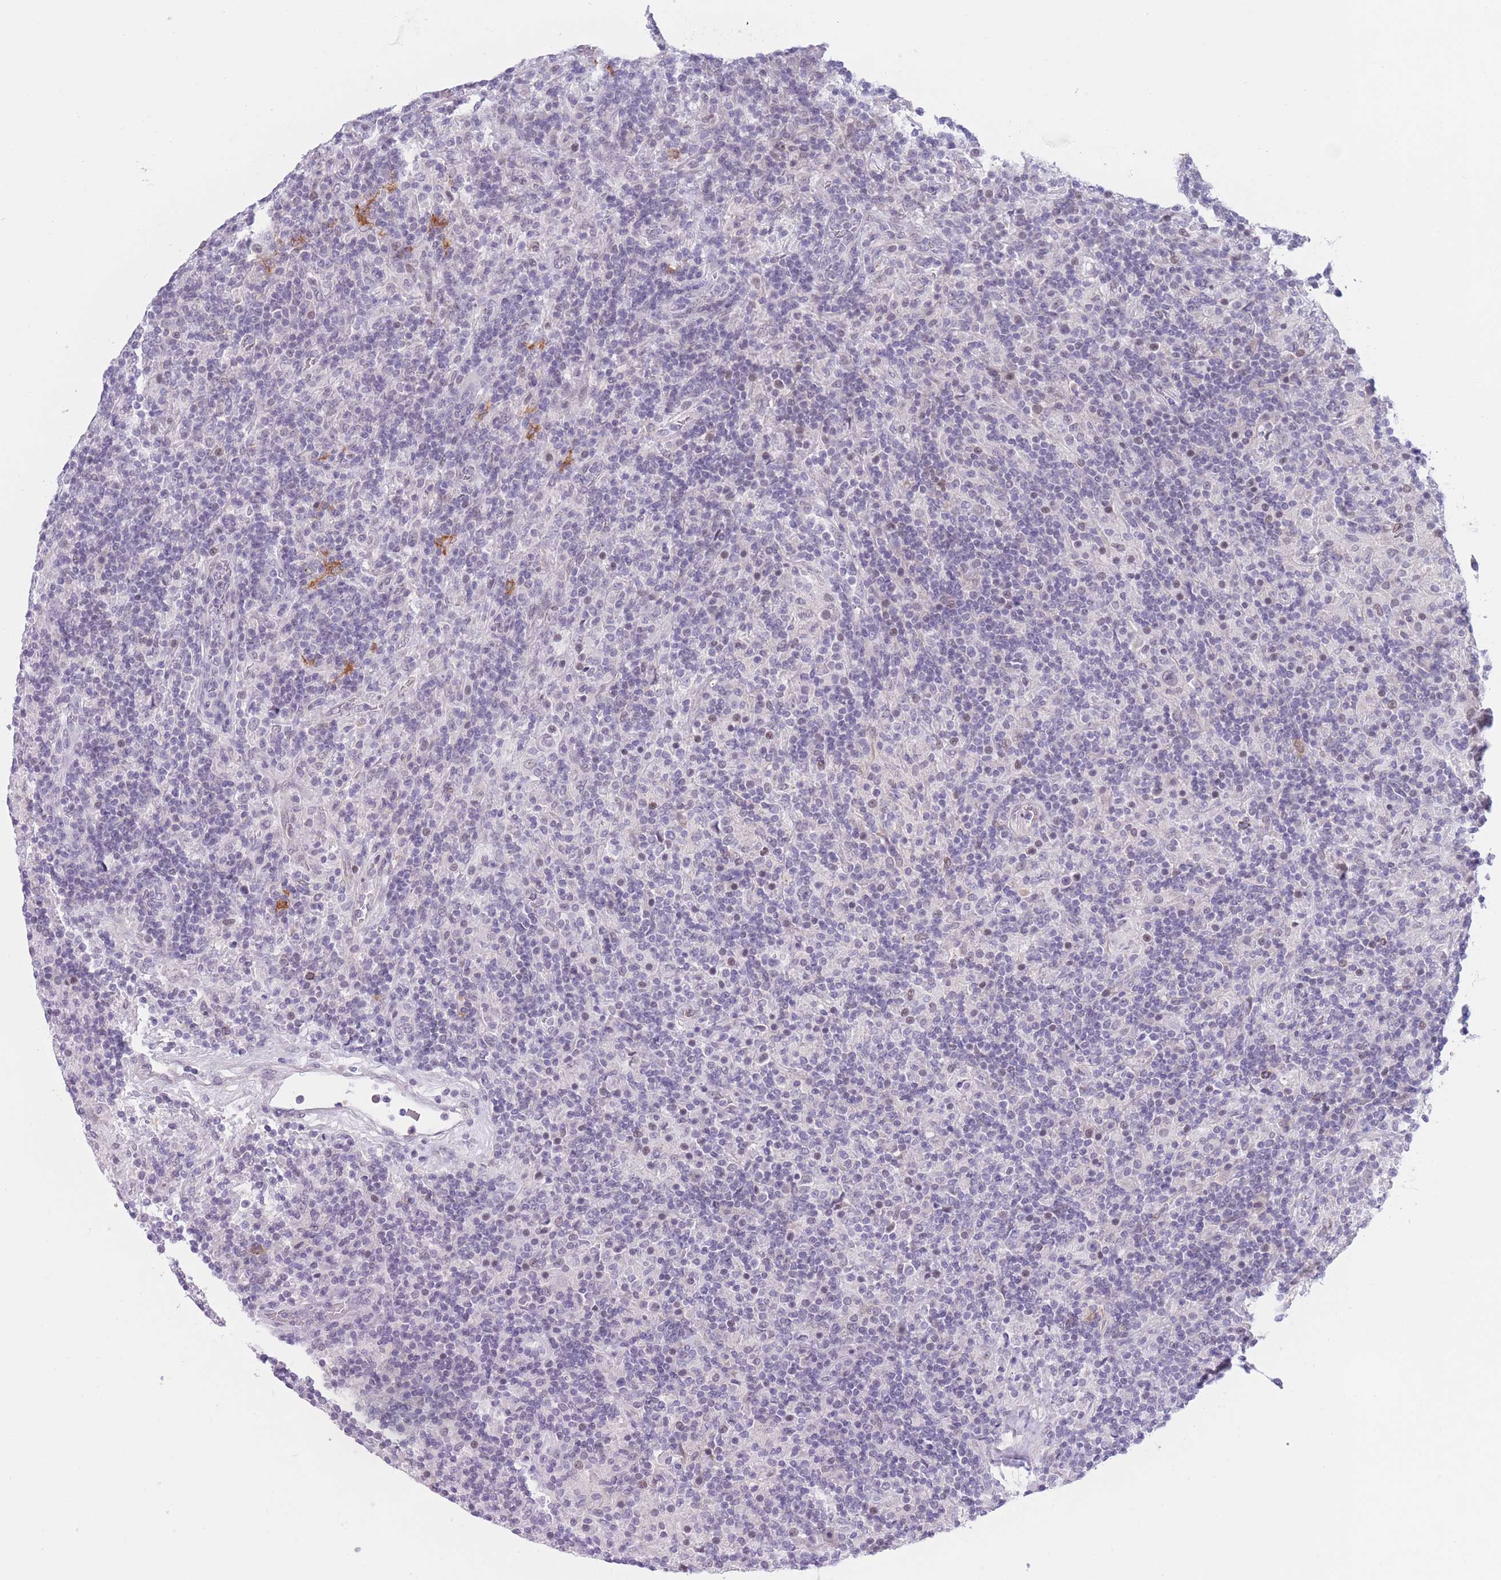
{"staining": {"intensity": "negative", "quantity": "none", "location": "none"}, "tissue": "lymphoma", "cell_type": "Tumor cells", "image_type": "cancer", "snomed": [{"axis": "morphology", "description": "Hodgkin's disease, NOS"}, {"axis": "topography", "description": "Lymph node"}], "caption": "Hodgkin's disease was stained to show a protein in brown. There is no significant positivity in tumor cells.", "gene": "PODXL", "patient": {"sex": "male", "age": 70}}